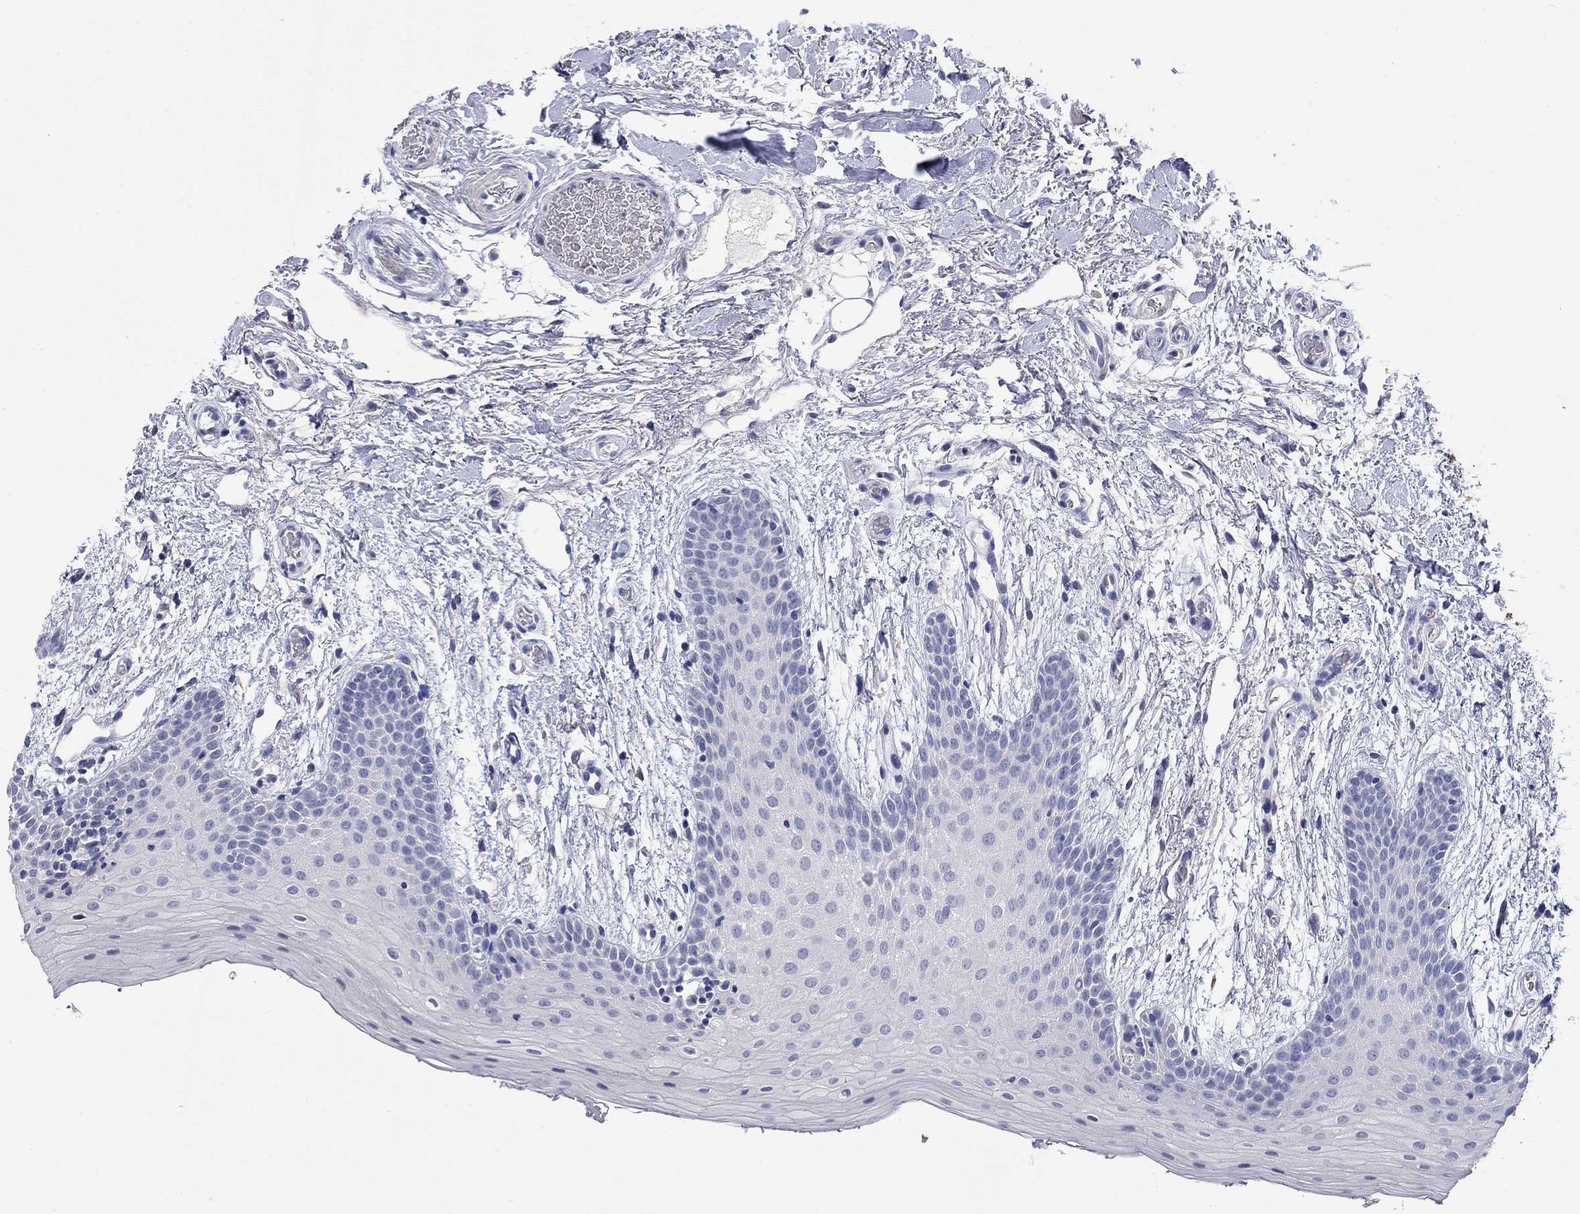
{"staining": {"intensity": "negative", "quantity": "none", "location": "none"}, "tissue": "oral mucosa", "cell_type": "Squamous epithelial cells", "image_type": "normal", "snomed": [{"axis": "morphology", "description": "Normal tissue, NOS"}, {"axis": "topography", "description": "Oral tissue"}, {"axis": "topography", "description": "Tounge, NOS"}], "caption": "An immunohistochemistry image of unremarkable oral mucosa is shown. There is no staining in squamous epithelial cells of oral mucosa.", "gene": "PTPRZ1", "patient": {"sex": "female", "age": 86}}